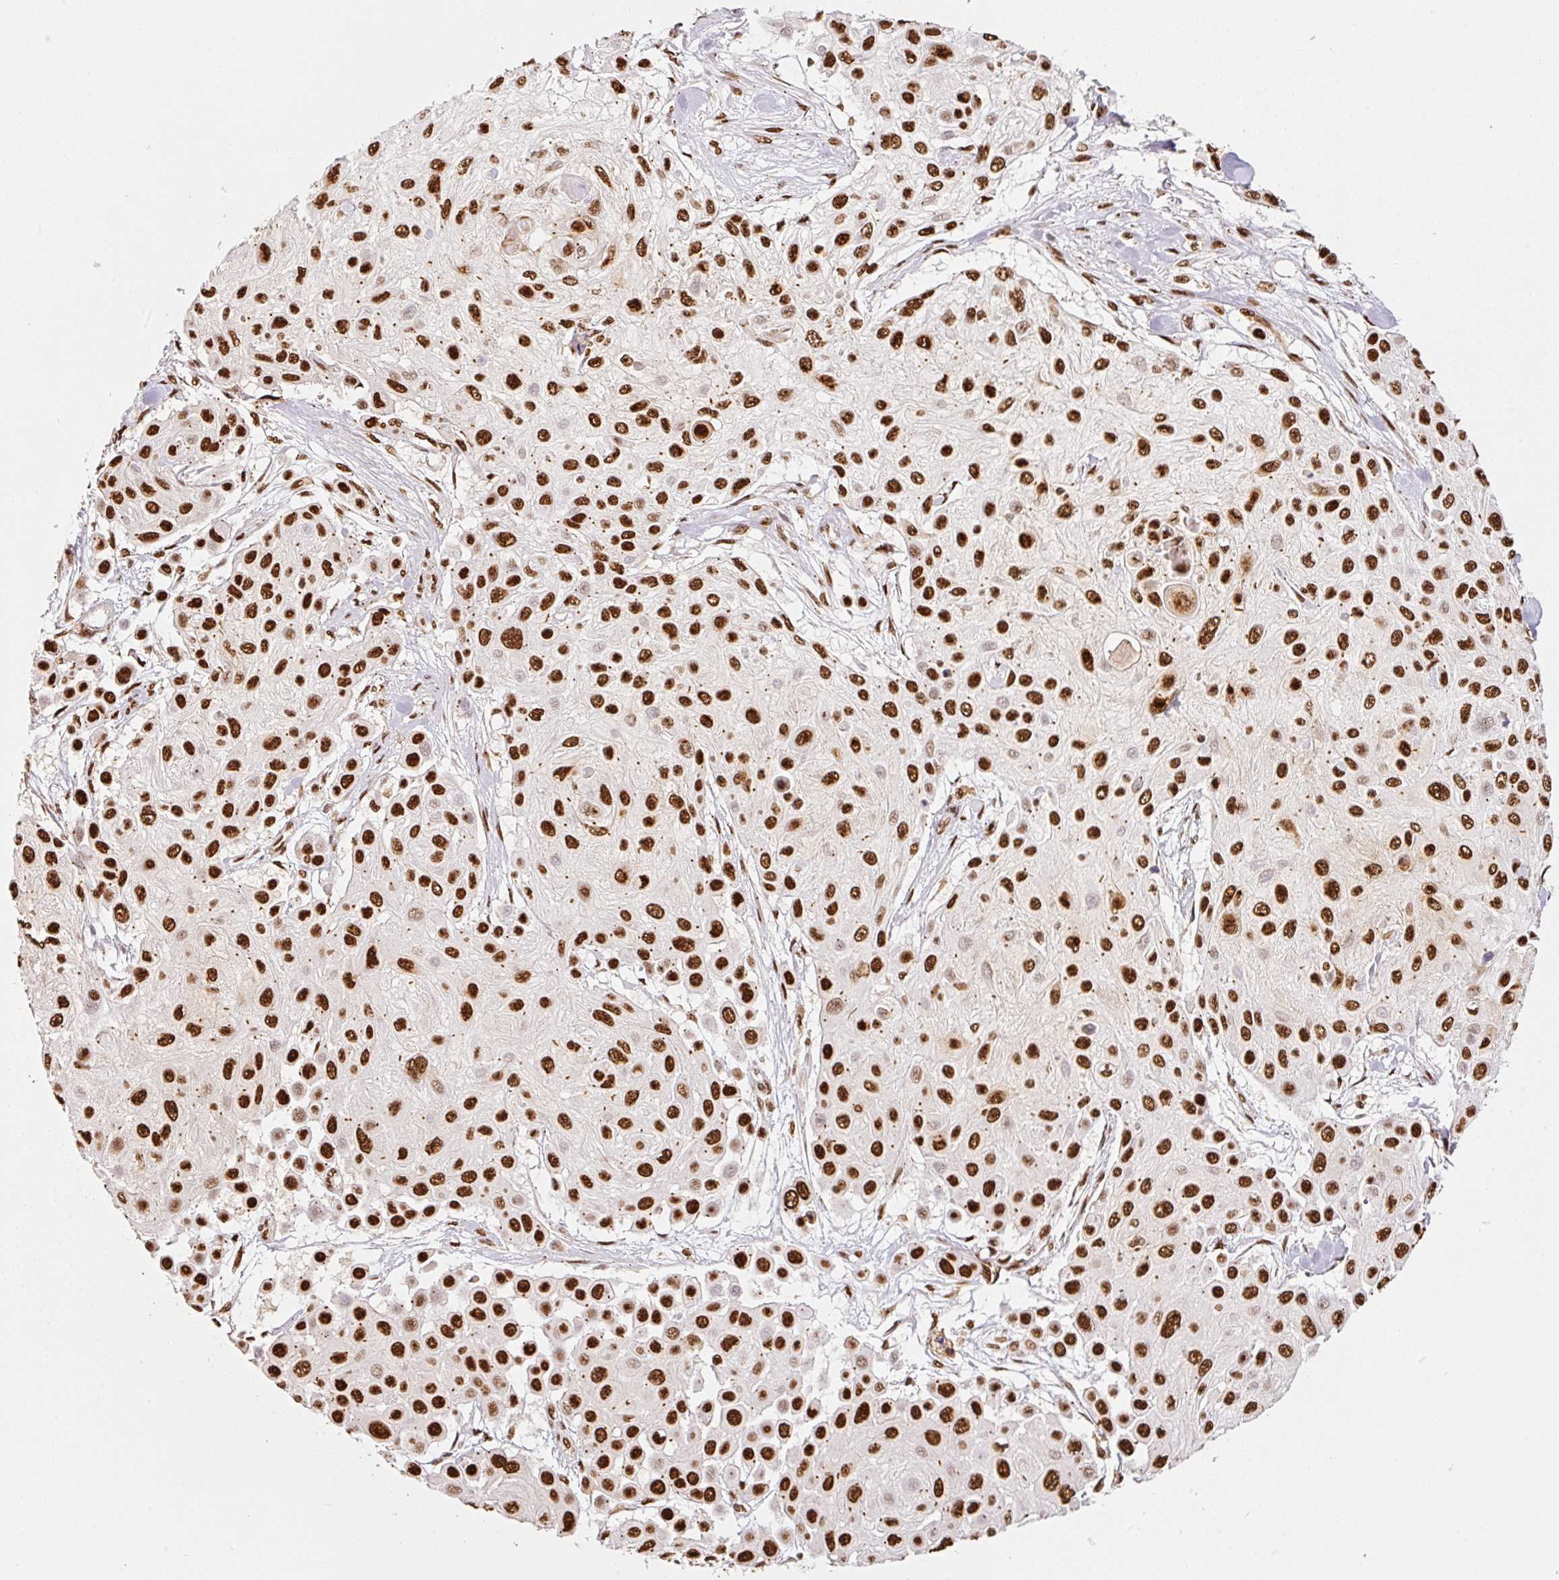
{"staining": {"intensity": "strong", "quantity": ">75%", "location": "nuclear"}, "tissue": "skin cancer", "cell_type": "Tumor cells", "image_type": "cancer", "snomed": [{"axis": "morphology", "description": "Squamous cell carcinoma, NOS"}, {"axis": "topography", "description": "Skin"}], "caption": "A brown stain labels strong nuclear staining of a protein in human squamous cell carcinoma (skin) tumor cells.", "gene": "GPR139", "patient": {"sex": "male", "age": 67}}